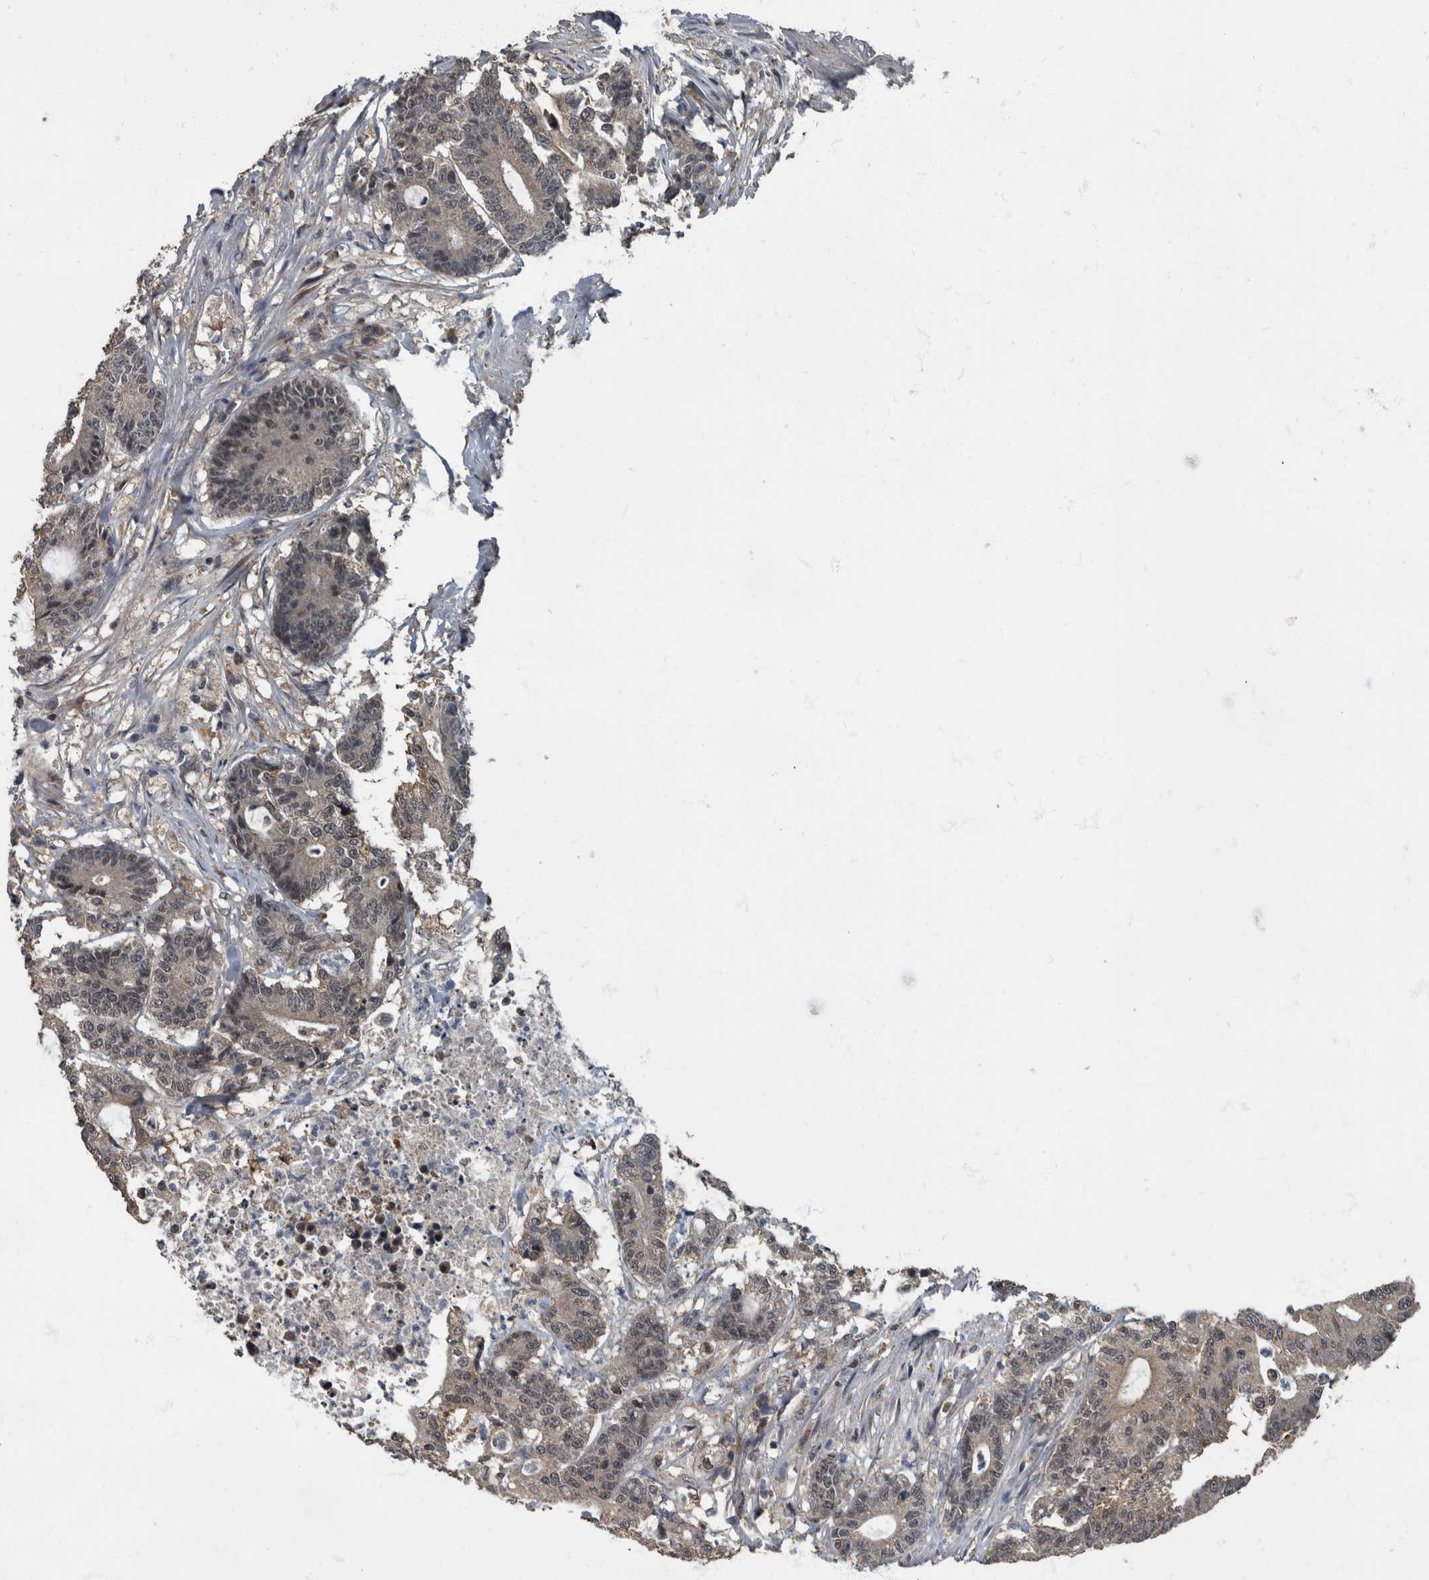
{"staining": {"intensity": "weak", "quantity": "<25%", "location": "cytoplasmic/membranous"}, "tissue": "colorectal cancer", "cell_type": "Tumor cells", "image_type": "cancer", "snomed": [{"axis": "morphology", "description": "Adenocarcinoma, NOS"}, {"axis": "topography", "description": "Colon"}], "caption": "Immunohistochemistry histopathology image of colorectal adenocarcinoma stained for a protein (brown), which displays no staining in tumor cells.", "gene": "RABGGTB", "patient": {"sex": "female", "age": 84}}